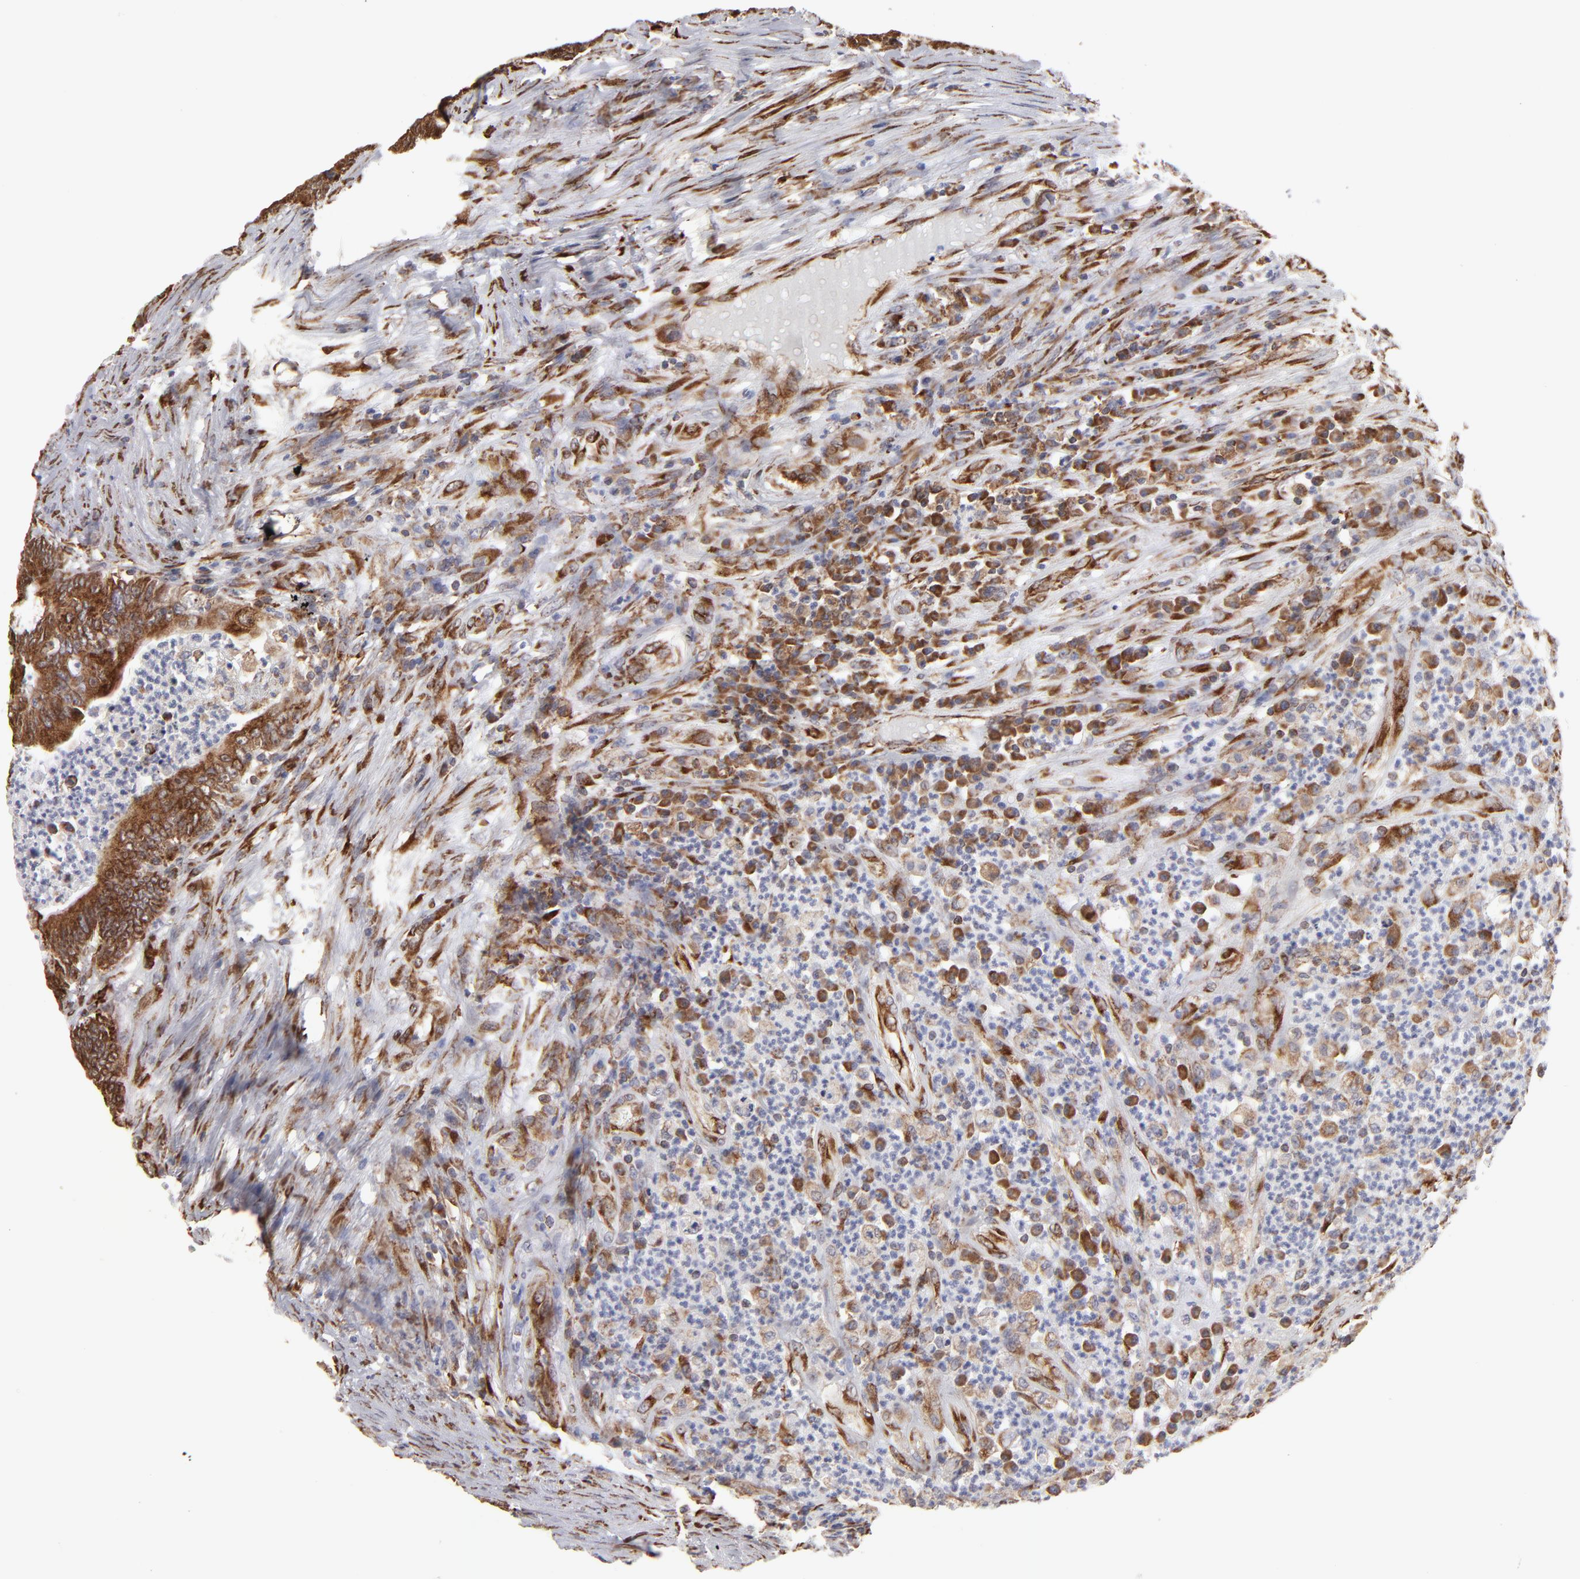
{"staining": {"intensity": "strong", "quantity": ">75%", "location": "cytoplasmic/membranous"}, "tissue": "colorectal cancer", "cell_type": "Tumor cells", "image_type": "cancer", "snomed": [{"axis": "morphology", "description": "Adenocarcinoma, NOS"}, {"axis": "topography", "description": "Colon"}], "caption": "Immunohistochemical staining of colorectal cancer displays strong cytoplasmic/membranous protein expression in about >75% of tumor cells.", "gene": "KTN1", "patient": {"sex": "male", "age": 65}}